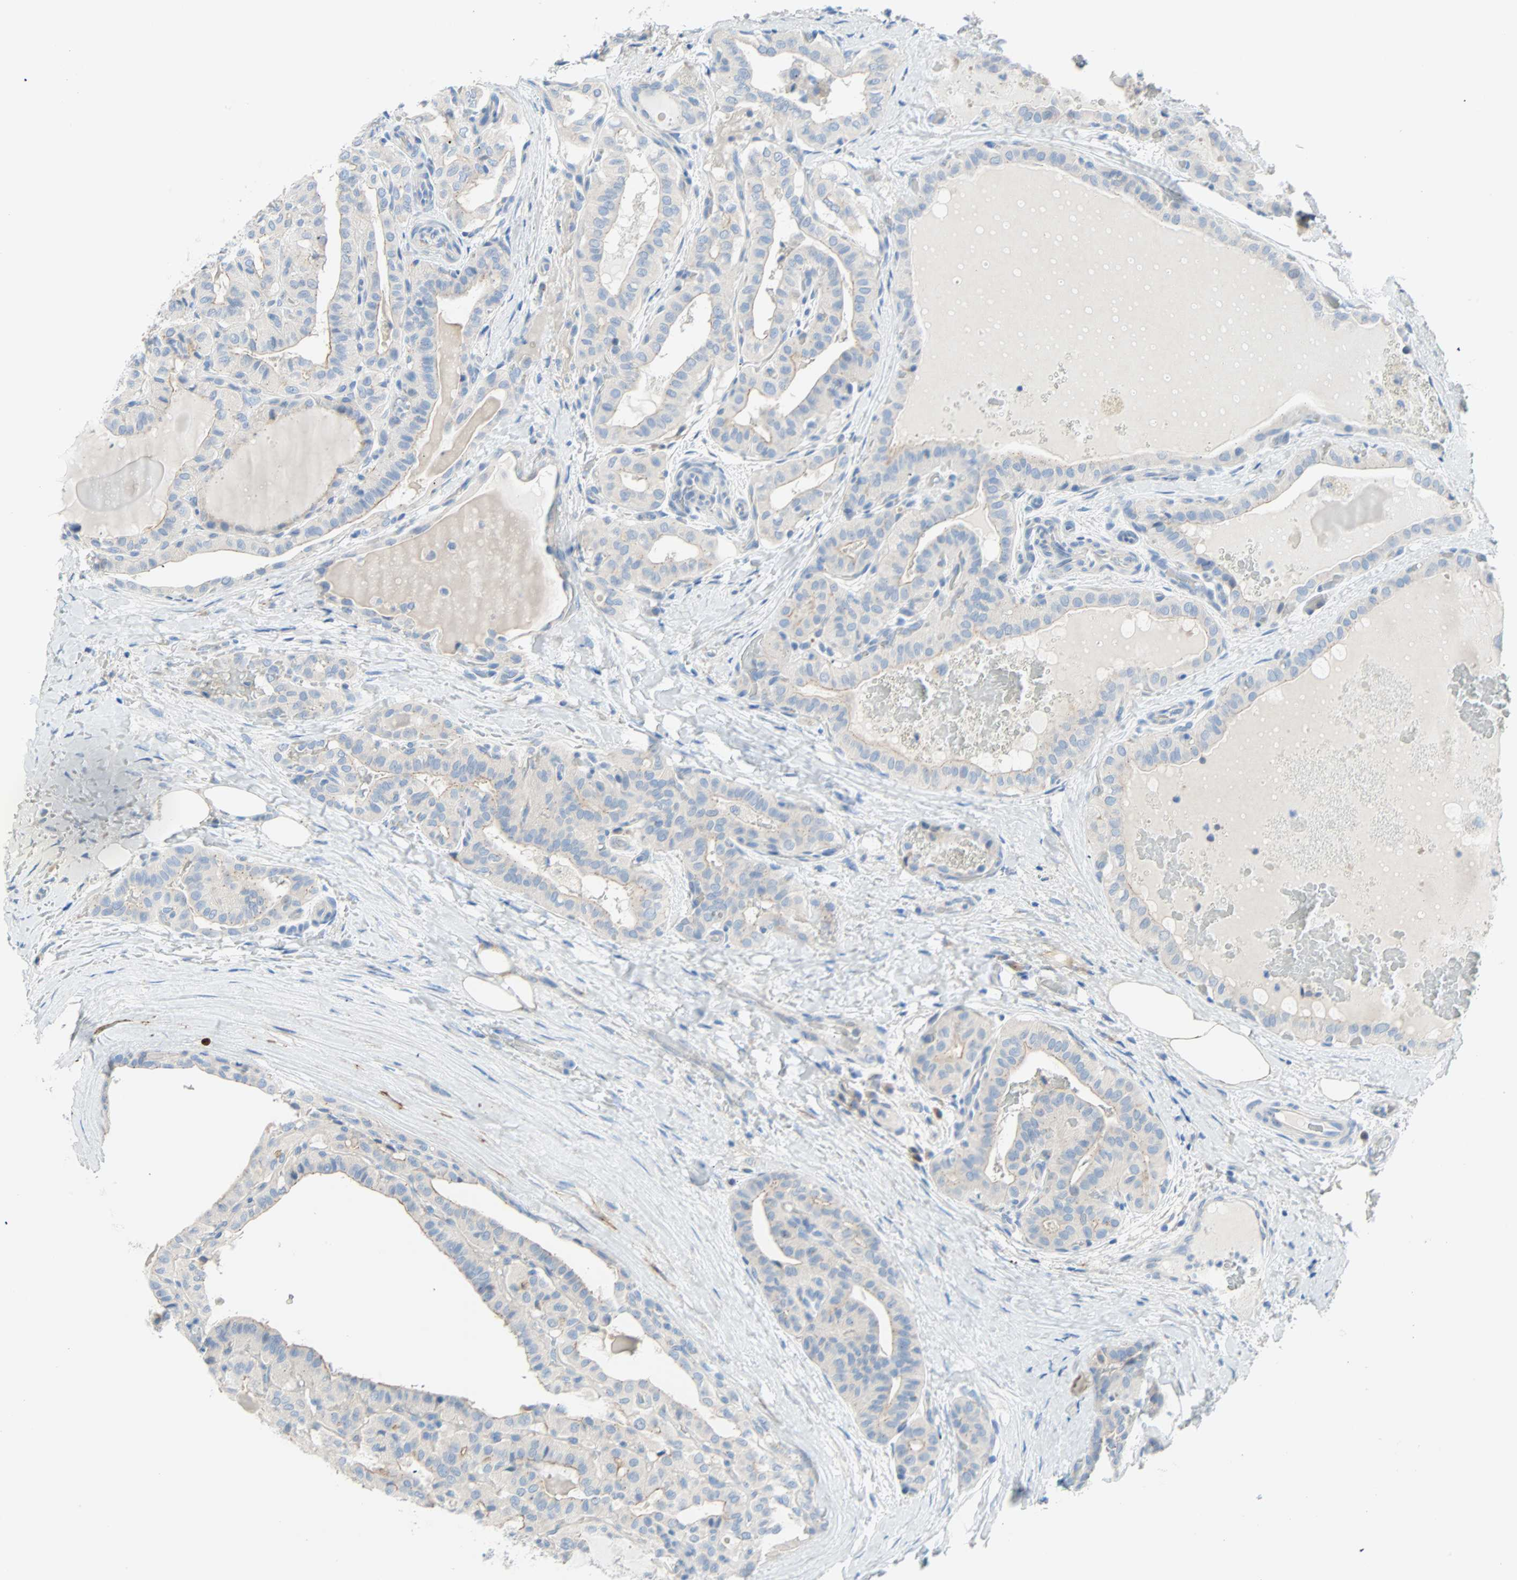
{"staining": {"intensity": "negative", "quantity": "none", "location": "none"}, "tissue": "thyroid cancer", "cell_type": "Tumor cells", "image_type": "cancer", "snomed": [{"axis": "morphology", "description": "Papillary adenocarcinoma, NOS"}, {"axis": "topography", "description": "Thyroid gland"}], "caption": "An immunohistochemistry (IHC) photomicrograph of papillary adenocarcinoma (thyroid) is shown. There is no staining in tumor cells of papillary adenocarcinoma (thyroid).", "gene": "PDPN", "patient": {"sex": "male", "age": 77}}